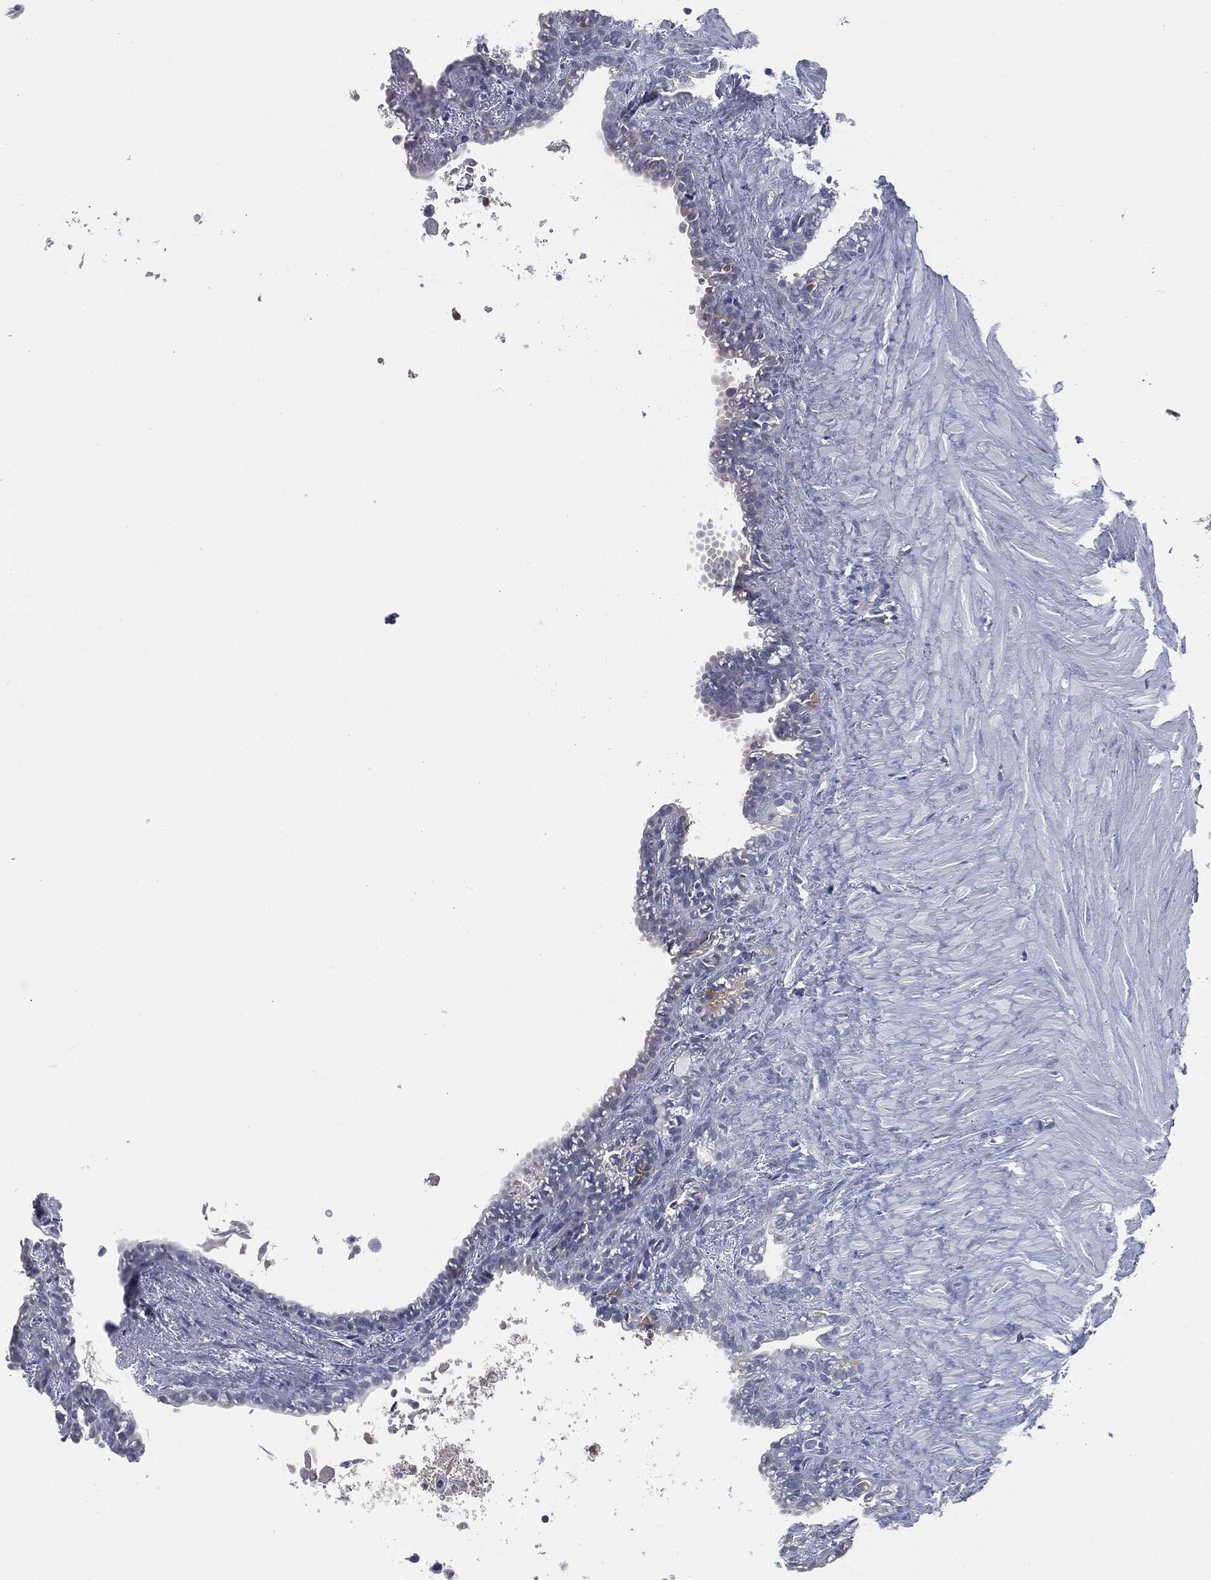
{"staining": {"intensity": "negative", "quantity": "none", "location": "none"}, "tissue": "seminal vesicle", "cell_type": "Glandular cells", "image_type": "normal", "snomed": [{"axis": "morphology", "description": "Normal tissue, NOS"}, {"axis": "morphology", "description": "Urothelial carcinoma, NOS"}, {"axis": "topography", "description": "Urinary bladder"}, {"axis": "topography", "description": "Seminal veicle"}], "caption": "A high-resolution photomicrograph shows immunohistochemistry staining of benign seminal vesicle, which exhibits no significant expression in glandular cells.", "gene": "SIGLEC7", "patient": {"sex": "male", "age": 76}}